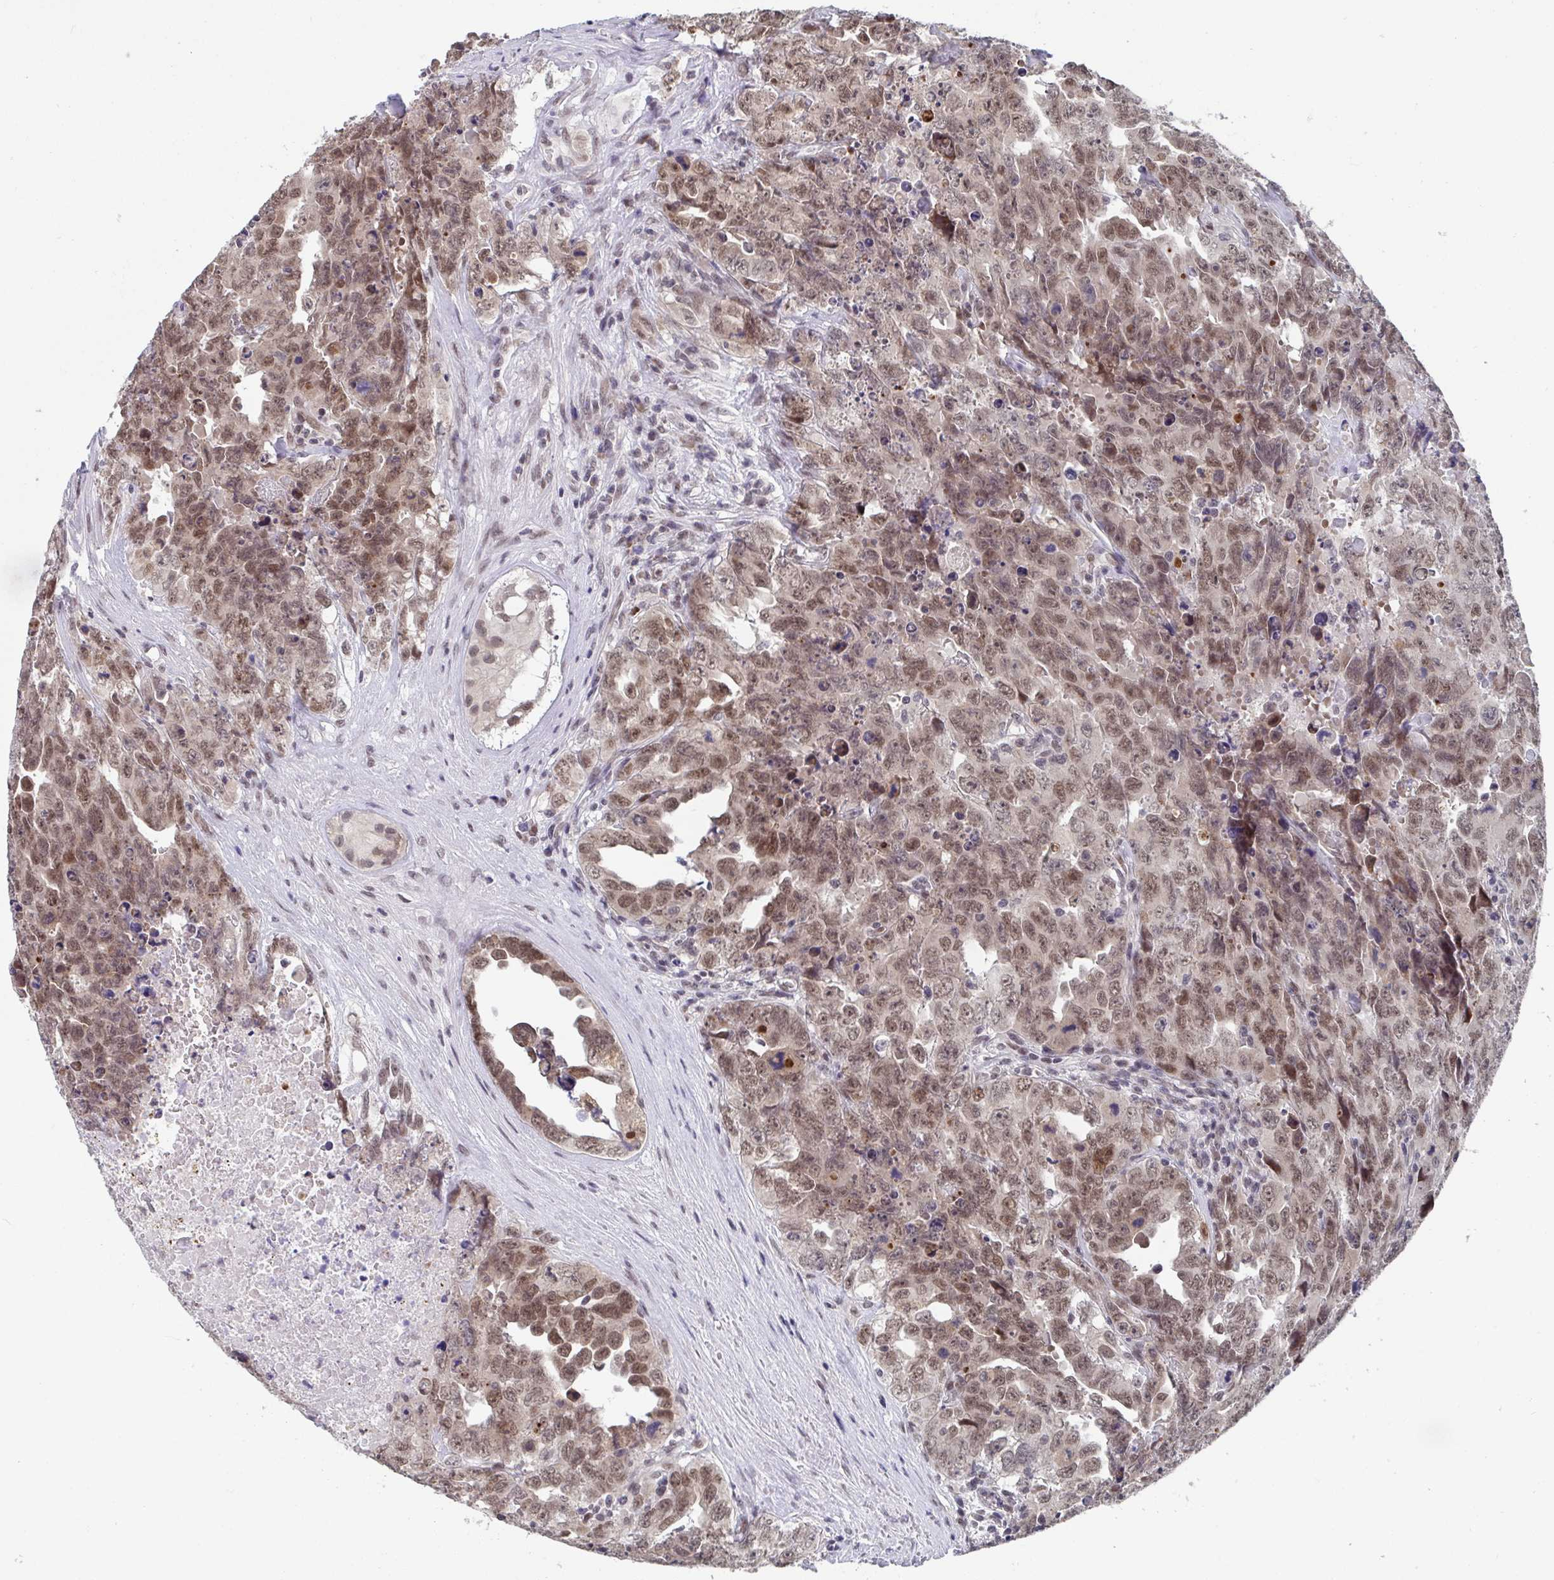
{"staining": {"intensity": "moderate", "quantity": ">75%", "location": "nuclear"}, "tissue": "testis cancer", "cell_type": "Tumor cells", "image_type": "cancer", "snomed": [{"axis": "morphology", "description": "Carcinoma, Embryonal, NOS"}, {"axis": "topography", "description": "Testis"}], "caption": "A high-resolution micrograph shows immunohistochemistry (IHC) staining of testis cancer, which reveals moderate nuclear expression in about >75% of tumor cells.", "gene": "JMJD1C", "patient": {"sex": "male", "age": 24}}